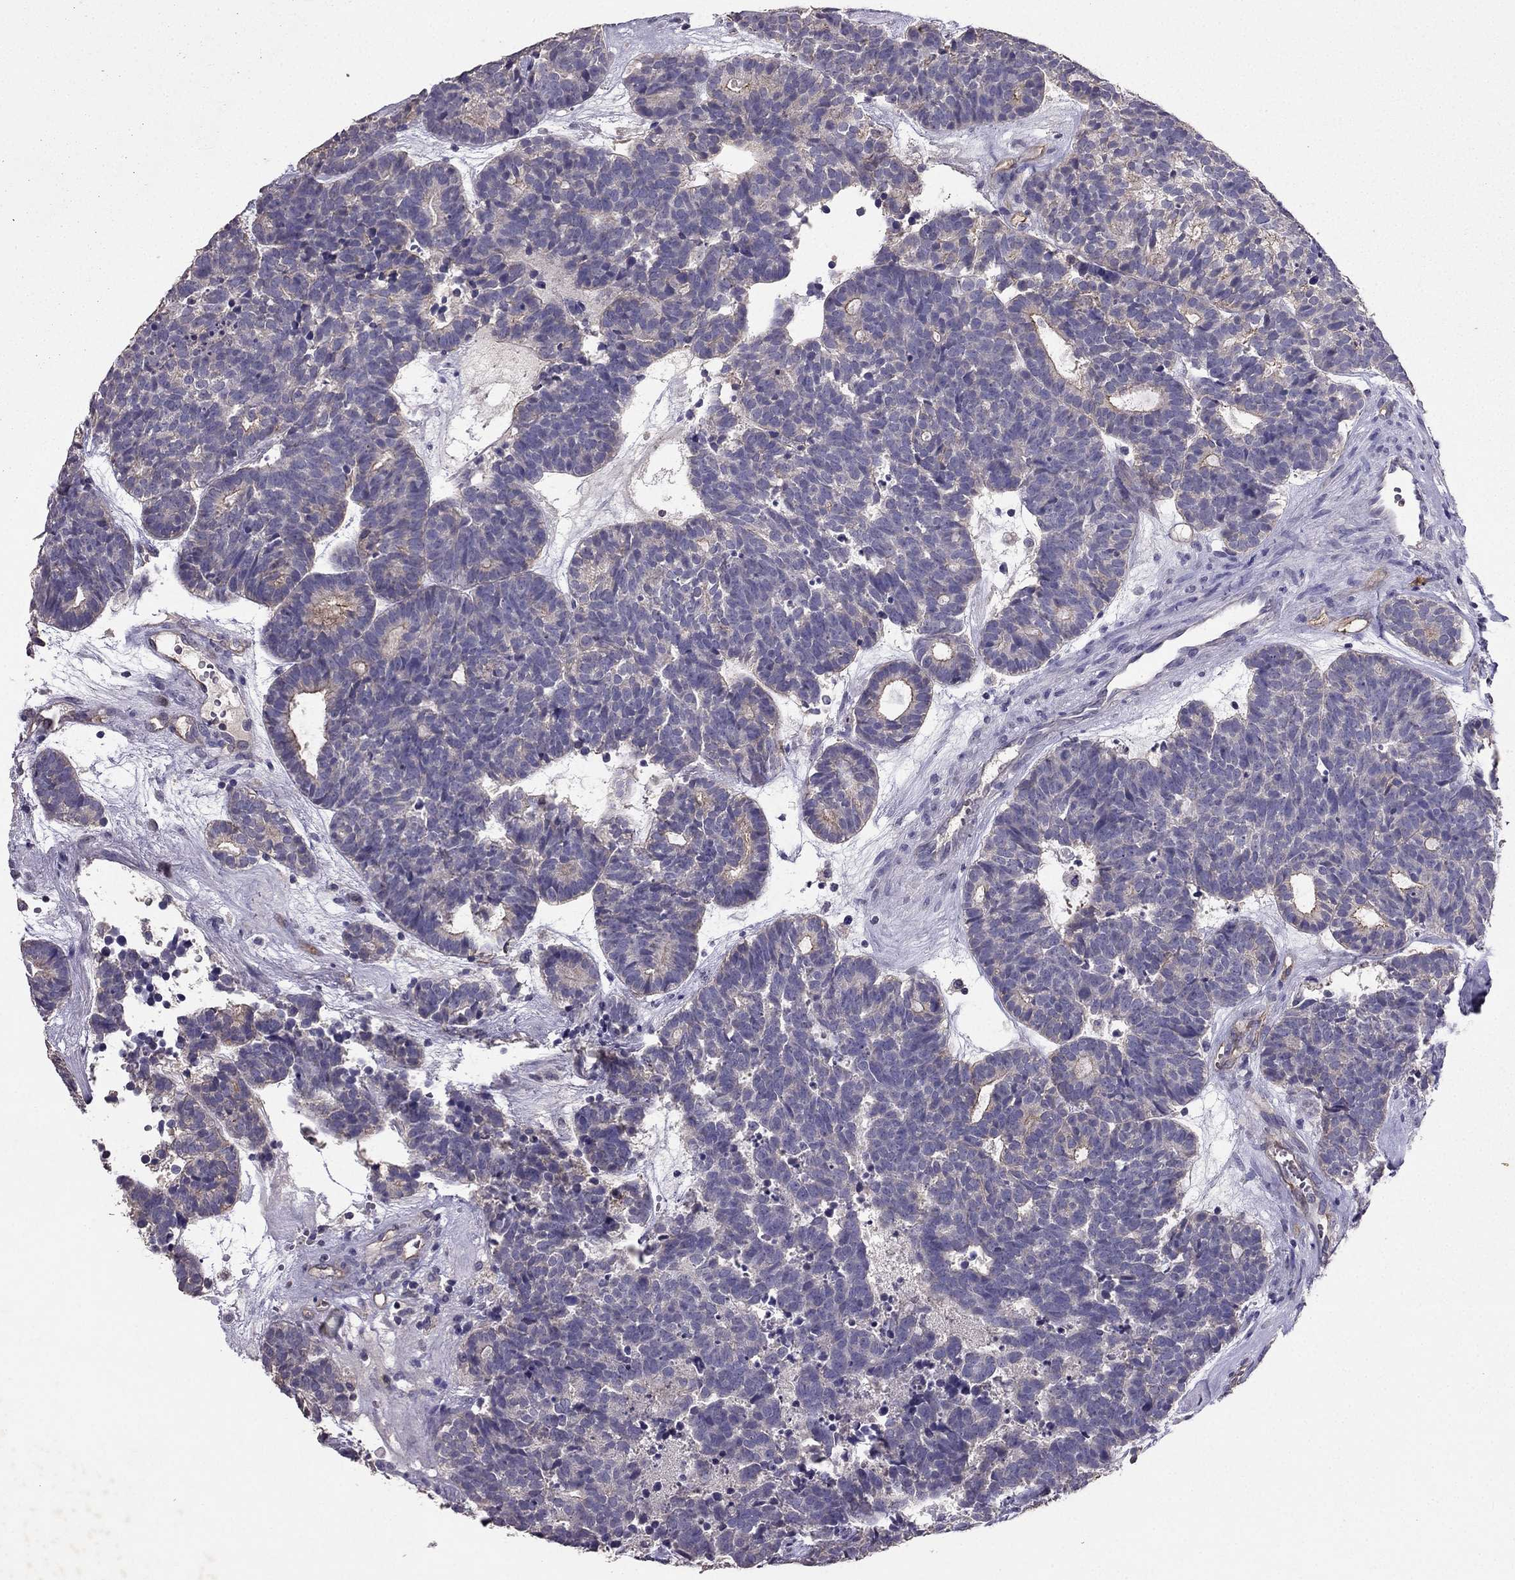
{"staining": {"intensity": "moderate", "quantity": "<25%", "location": "cytoplasmic/membranous"}, "tissue": "head and neck cancer", "cell_type": "Tumor cells", "image_type": "cancer", "snomed": [{"axis": "morphology", "description": "Adenocarcinoma, NOS"}, {"axis": "topography", "description": "Head-Neck"}], "caption": "Immunohistochemistry micrograph of human head and neck cancer (adenocarcinoma) stained for a protein (brown), which reveals low levels of moderate cytoplasmic/membranous expression in approximately <25% of tumor cells.", "gene": "RFLNB", "patient": {"sex": "female", "age": 81}}